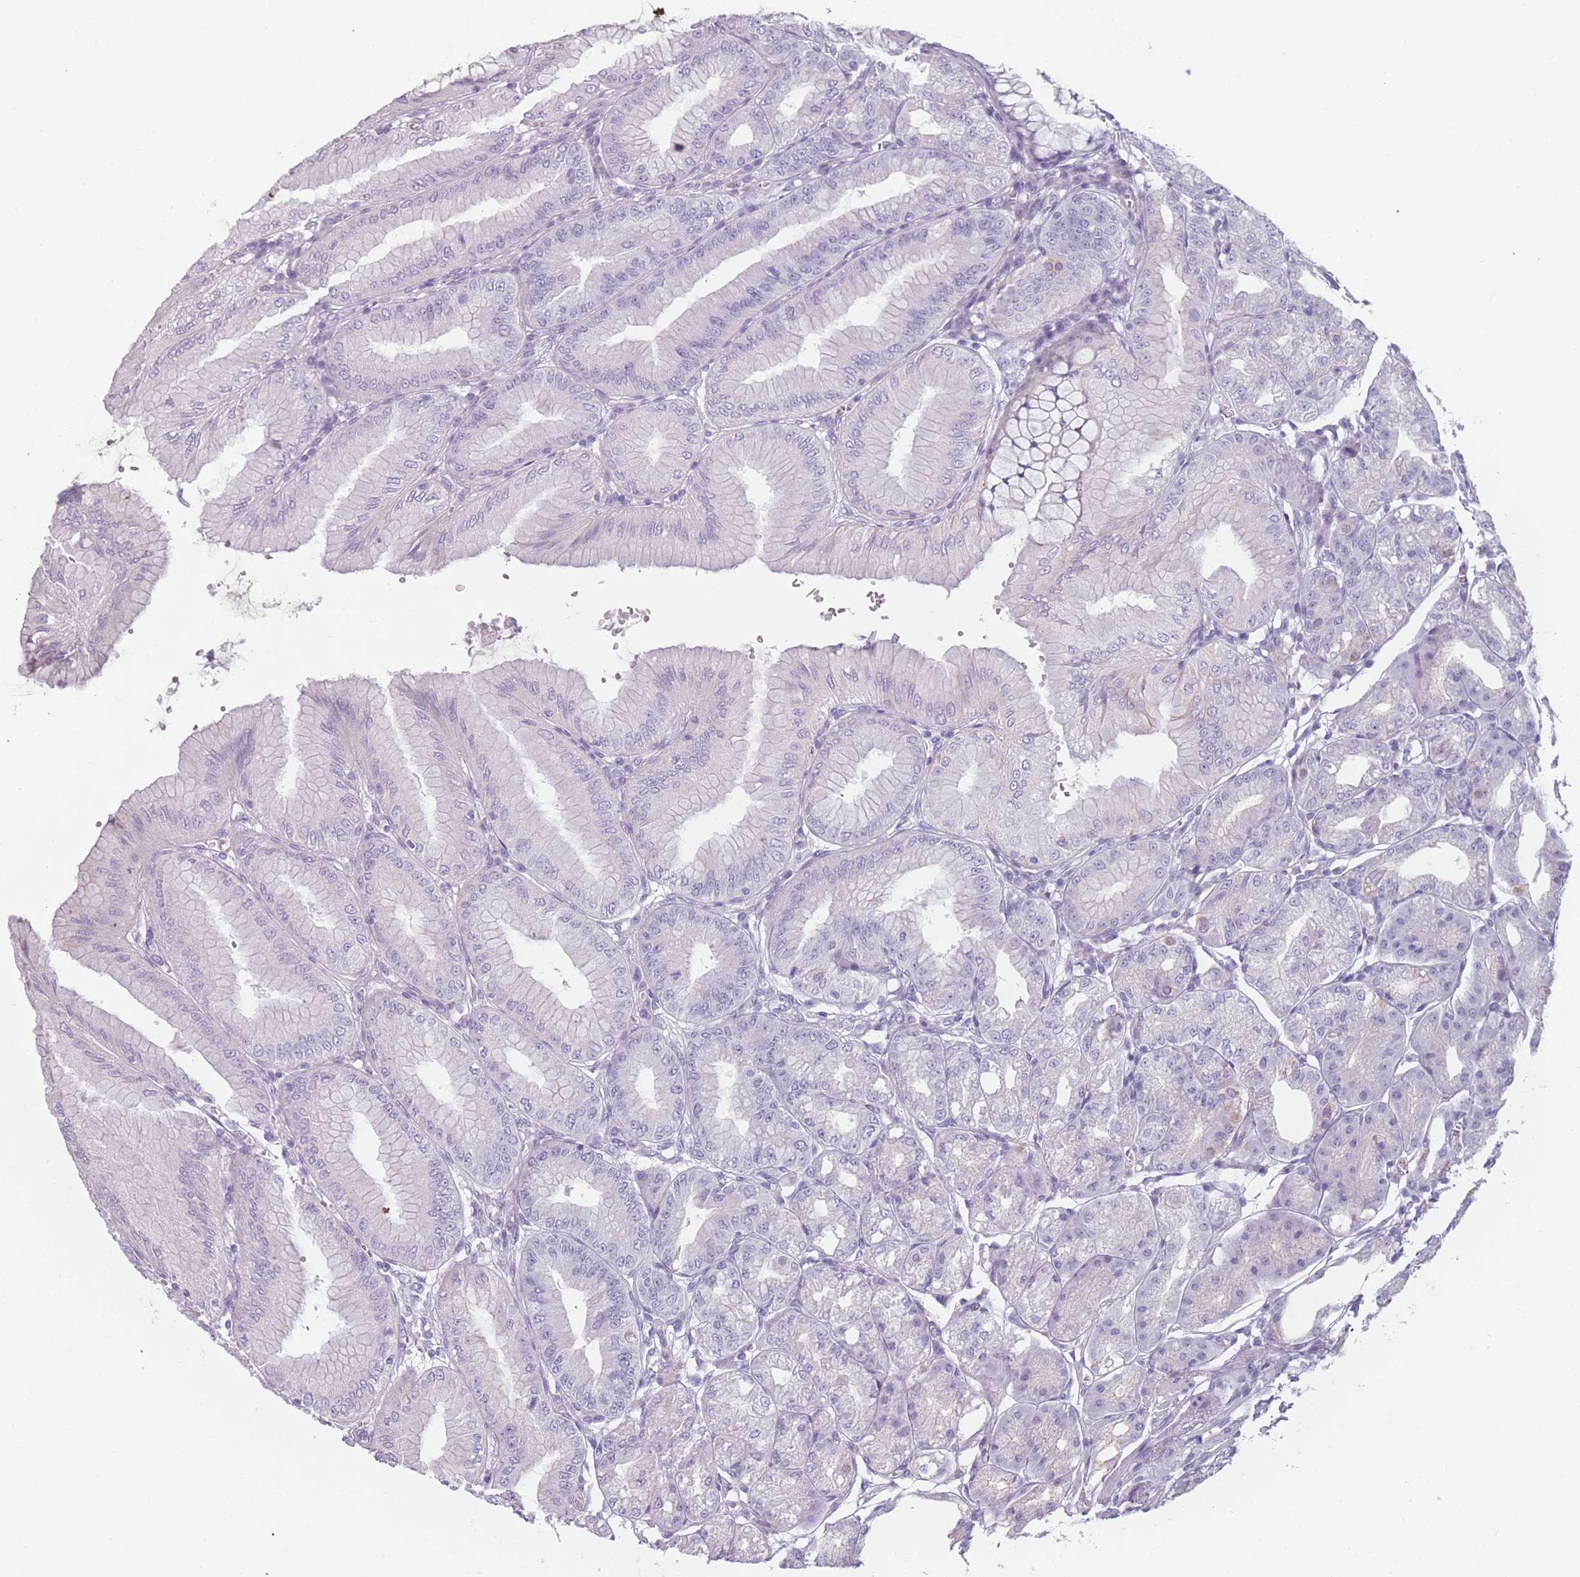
{"staining": {"intensity": "negative", "quantity": "none", "location": "none"}, "tissue": "stomach", "cell_type": "Glandular cells", "image_type": "normal", "snomed": [{"axis": "morphology", "description": "Normal tissue, NOS"}, {"axis": "topography", "description": "Stomach, lower"}], "caption": "An immunohistochemistry (IHC) image of benign stomach is shown. There is no staining in glandular cells of stomach. (Stains: DAB immunohistochemistry with hematoxylin counter stain, Microscopy: brightfield microscopy at high magnification).", "gene": "PPFIA3", "patient": {"sex": "male", "age": 71}}